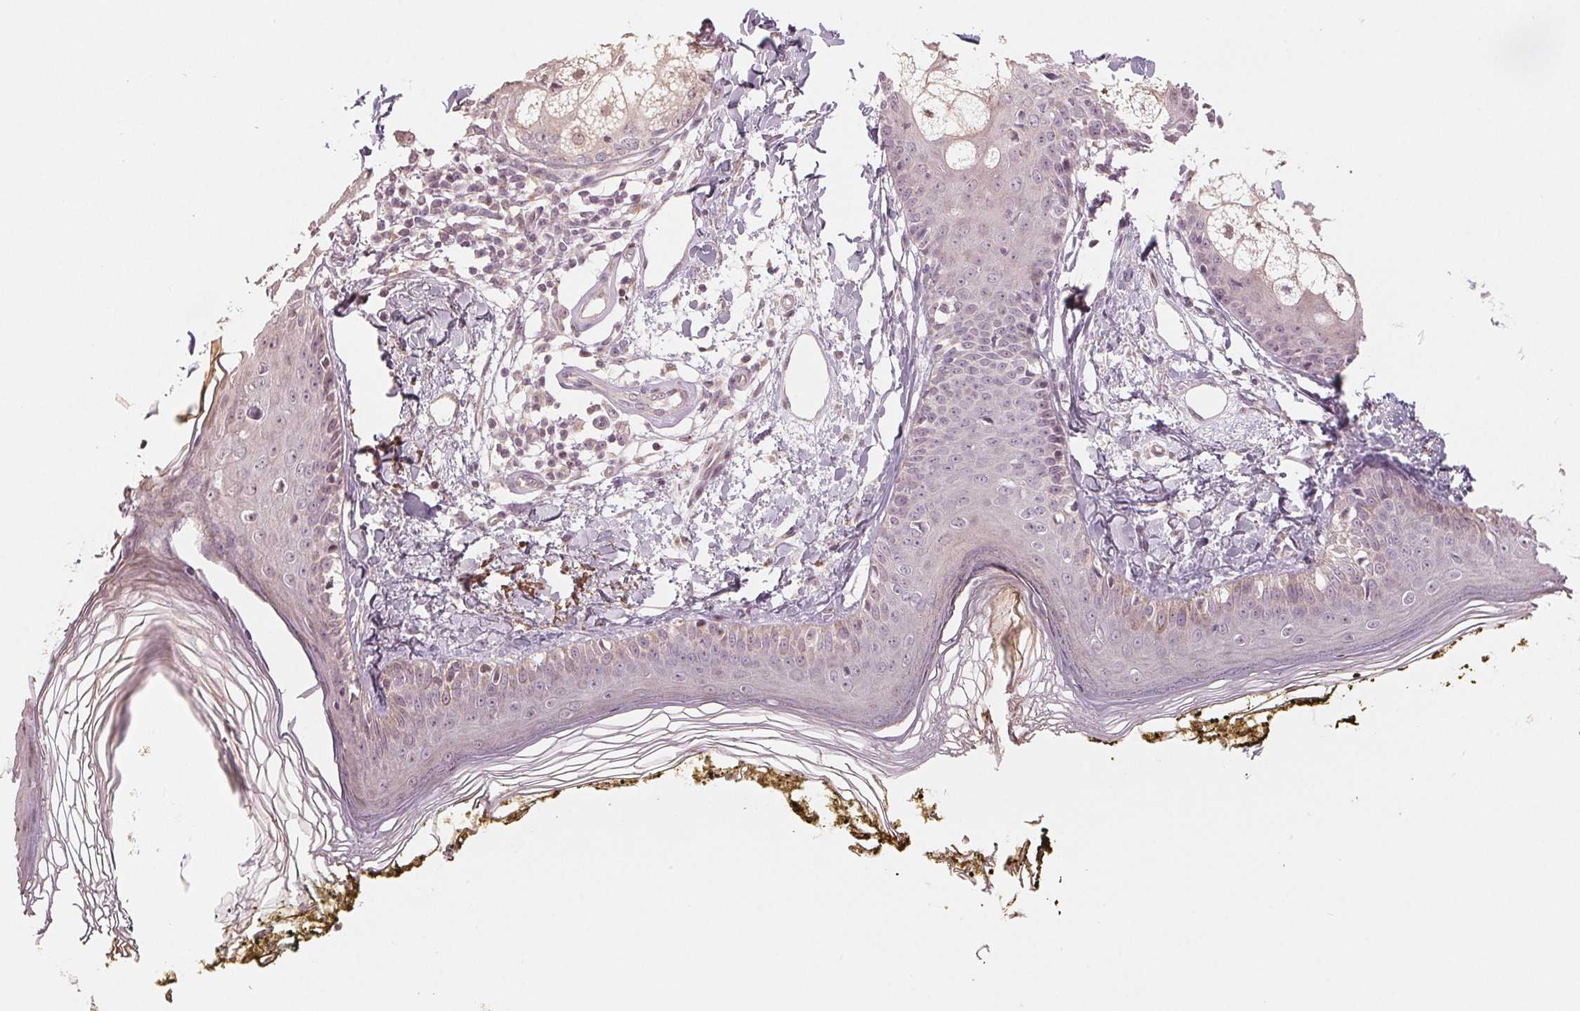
{"staining": {"intensity": "negative", "quantity": "none", "location": "none"}, "tissue": "skin", "cell_type": "Fibroblasts", "image_type": "normal", "snomed": [{"axis": "morphology", "description": "Normal tissue, NOS"}, {"axis": "topography", "description": "Skin"}], "caption": "Immunohistochemistry of benign skin displays no staining in fibroblasts. The staining is performed using DAB (3,3'-diaminobenzidine) brown chromogen with nuclei counter-stained in using hematoxylin.", "gene": "VTCN1", "patient": {"sex": "male", "age": 76}}